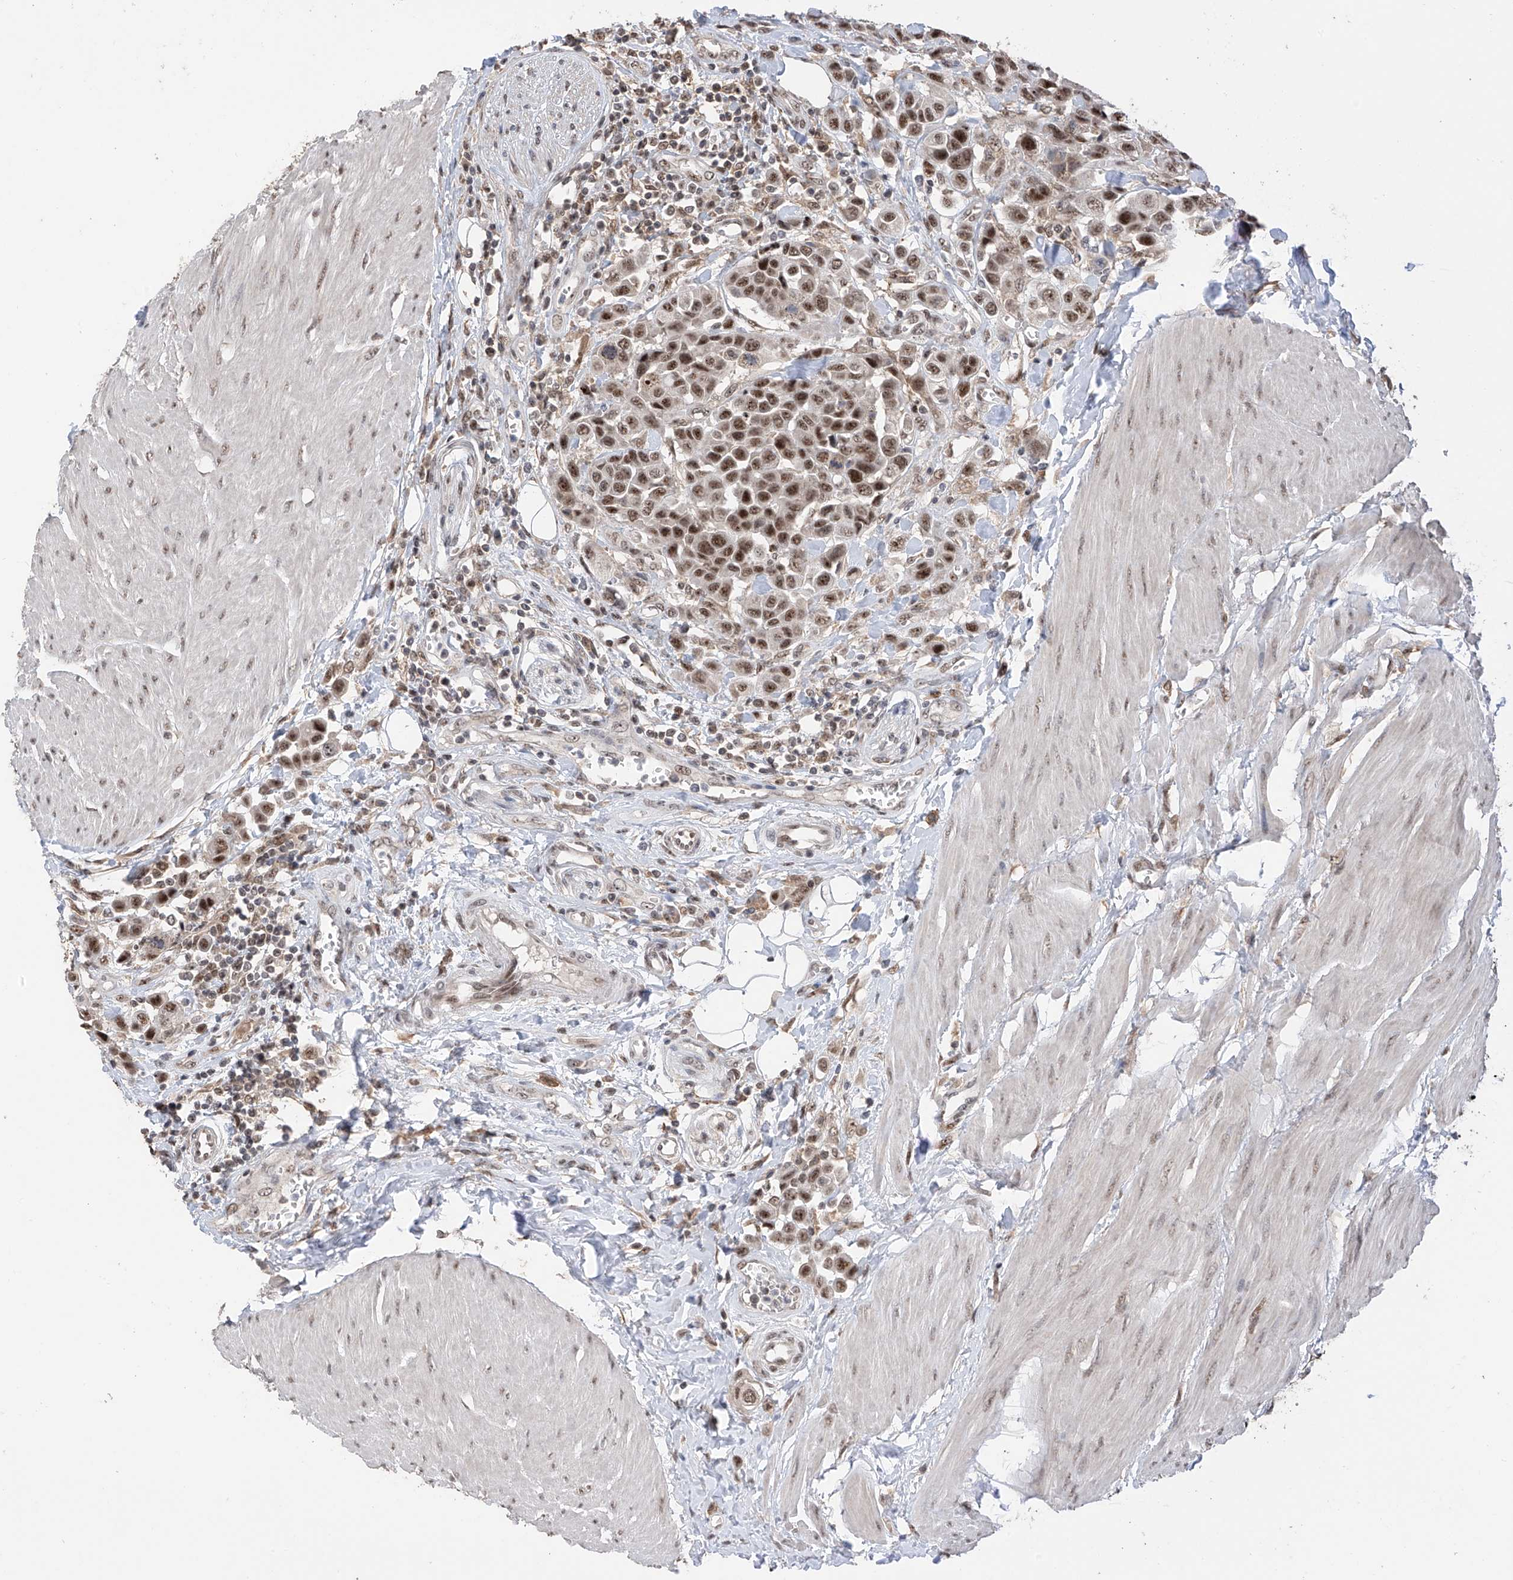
{"staining": {"intensity": "strong", "quantity": "25%-75%", "location": "nuclear"}, "tissue": "urothelial cancer", "cell_type": "Tumor cells", "image_type": "cancer", "snomed": [{"axis": "morphology", "description": "Urothelial carcinoma, High grade"}, {"axis": "topography", "description": "Urinary bladder"}], "caption": "Immunohistochemical staining of urothelial carcinoma (high-grade) exhibits high levels of strong nuclear positivity in approximately 25%-75% of tumor cells. (Brightfield microscopy of DAB IHC at high magnification).", "gene": "C1orf131", "patient": {"sex": "male", "age": 50}}